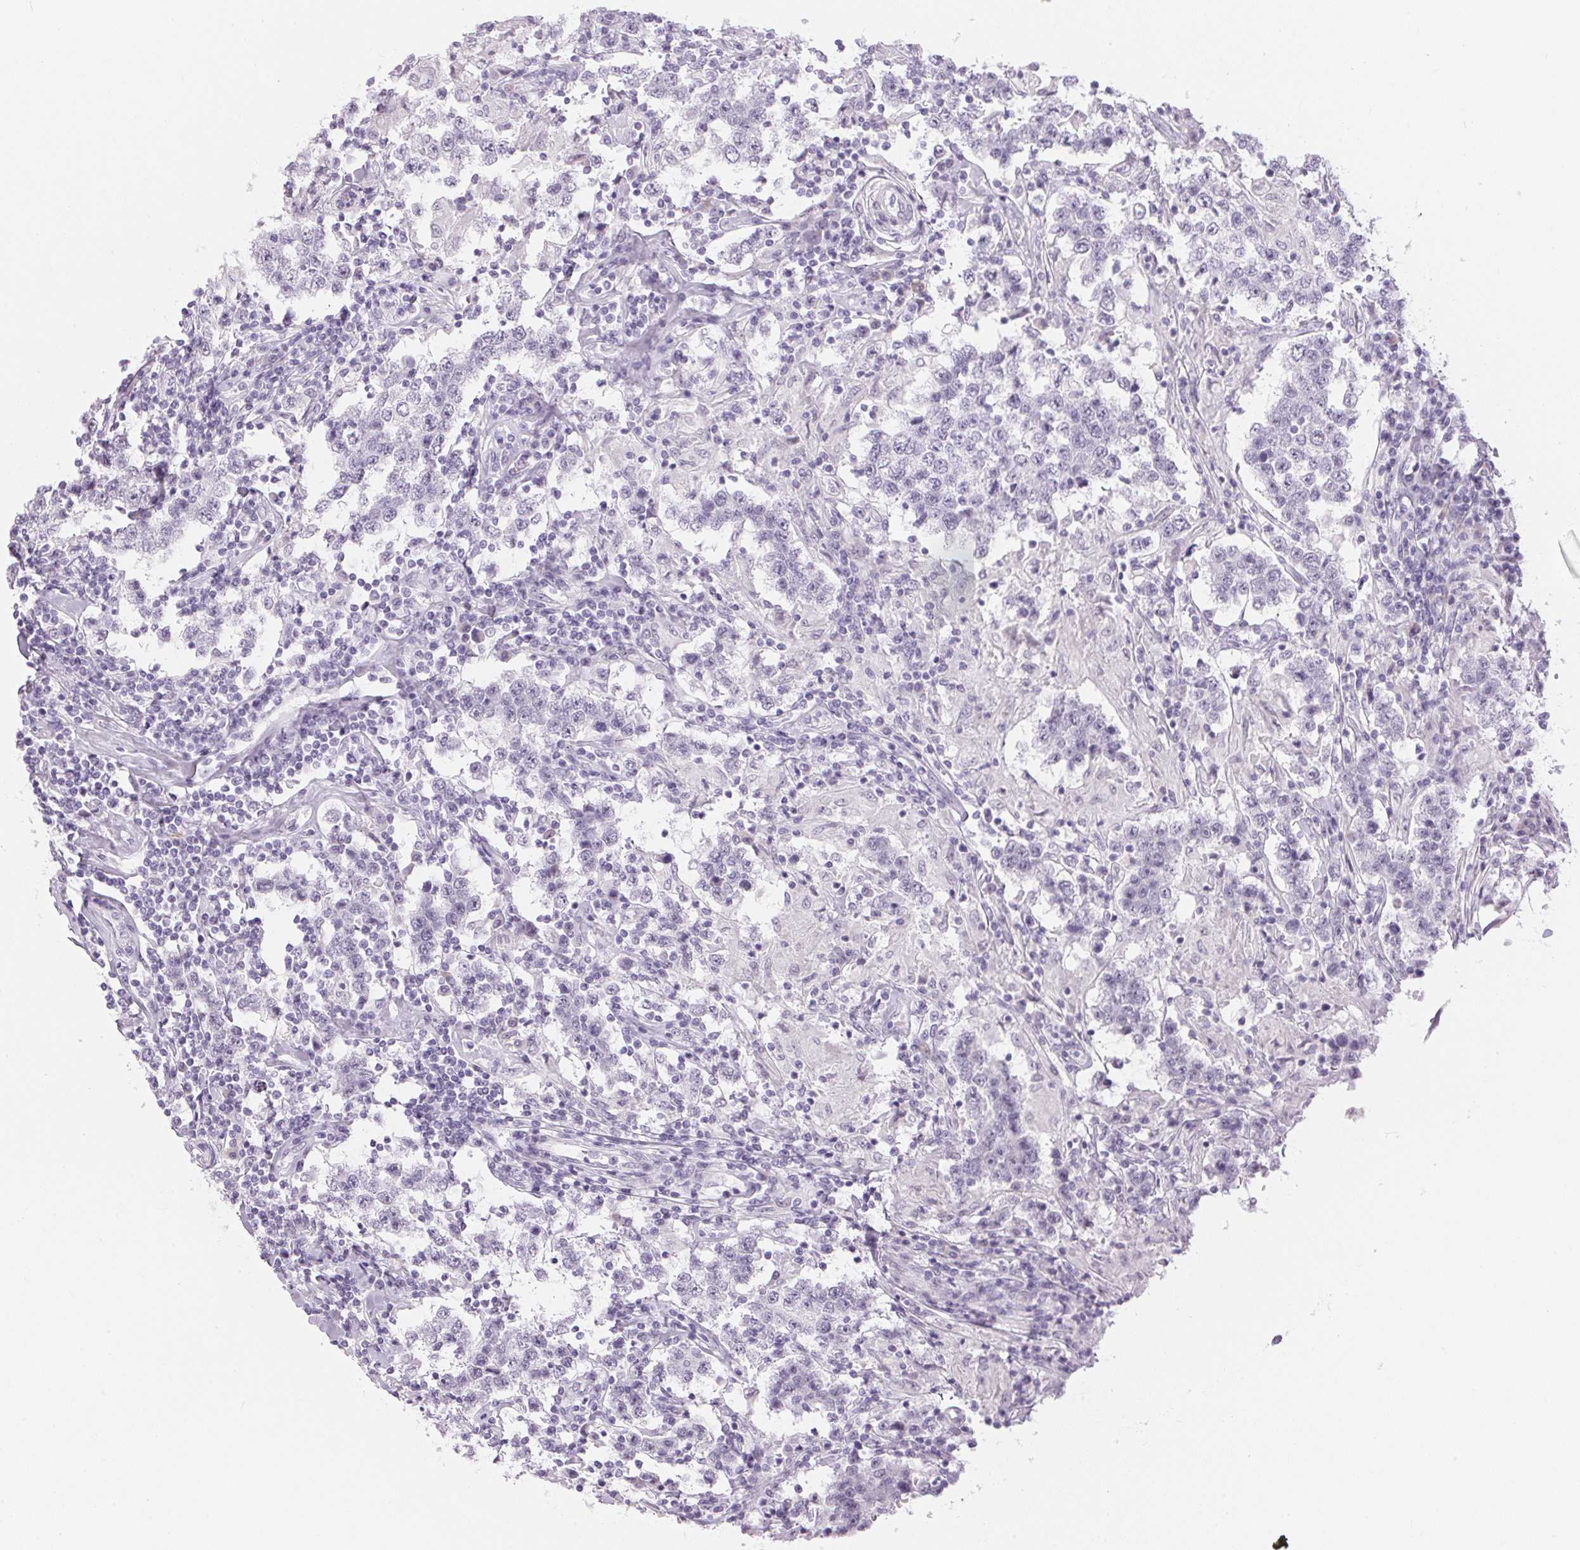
{"staining": {"intensity": "negative", "quantity": "none", "location": "none"}, "tissue": "testis cancer", "cell_type": "Tumor cells", "image_type": "cancer", "snomed": [{"axis": "morphology", "description": "Seminoma, NOS"}, {"axis": "morphology", "description": "Carcinoma, Embryonal, NOS"}, {"axis": "topography", "description": "Testis"}], "caption": "Tumor cells show no significant positivity in testis embryonal carcinoma.", "gene": "CADPS", "patient": {"sex": "male", "age": 41}}